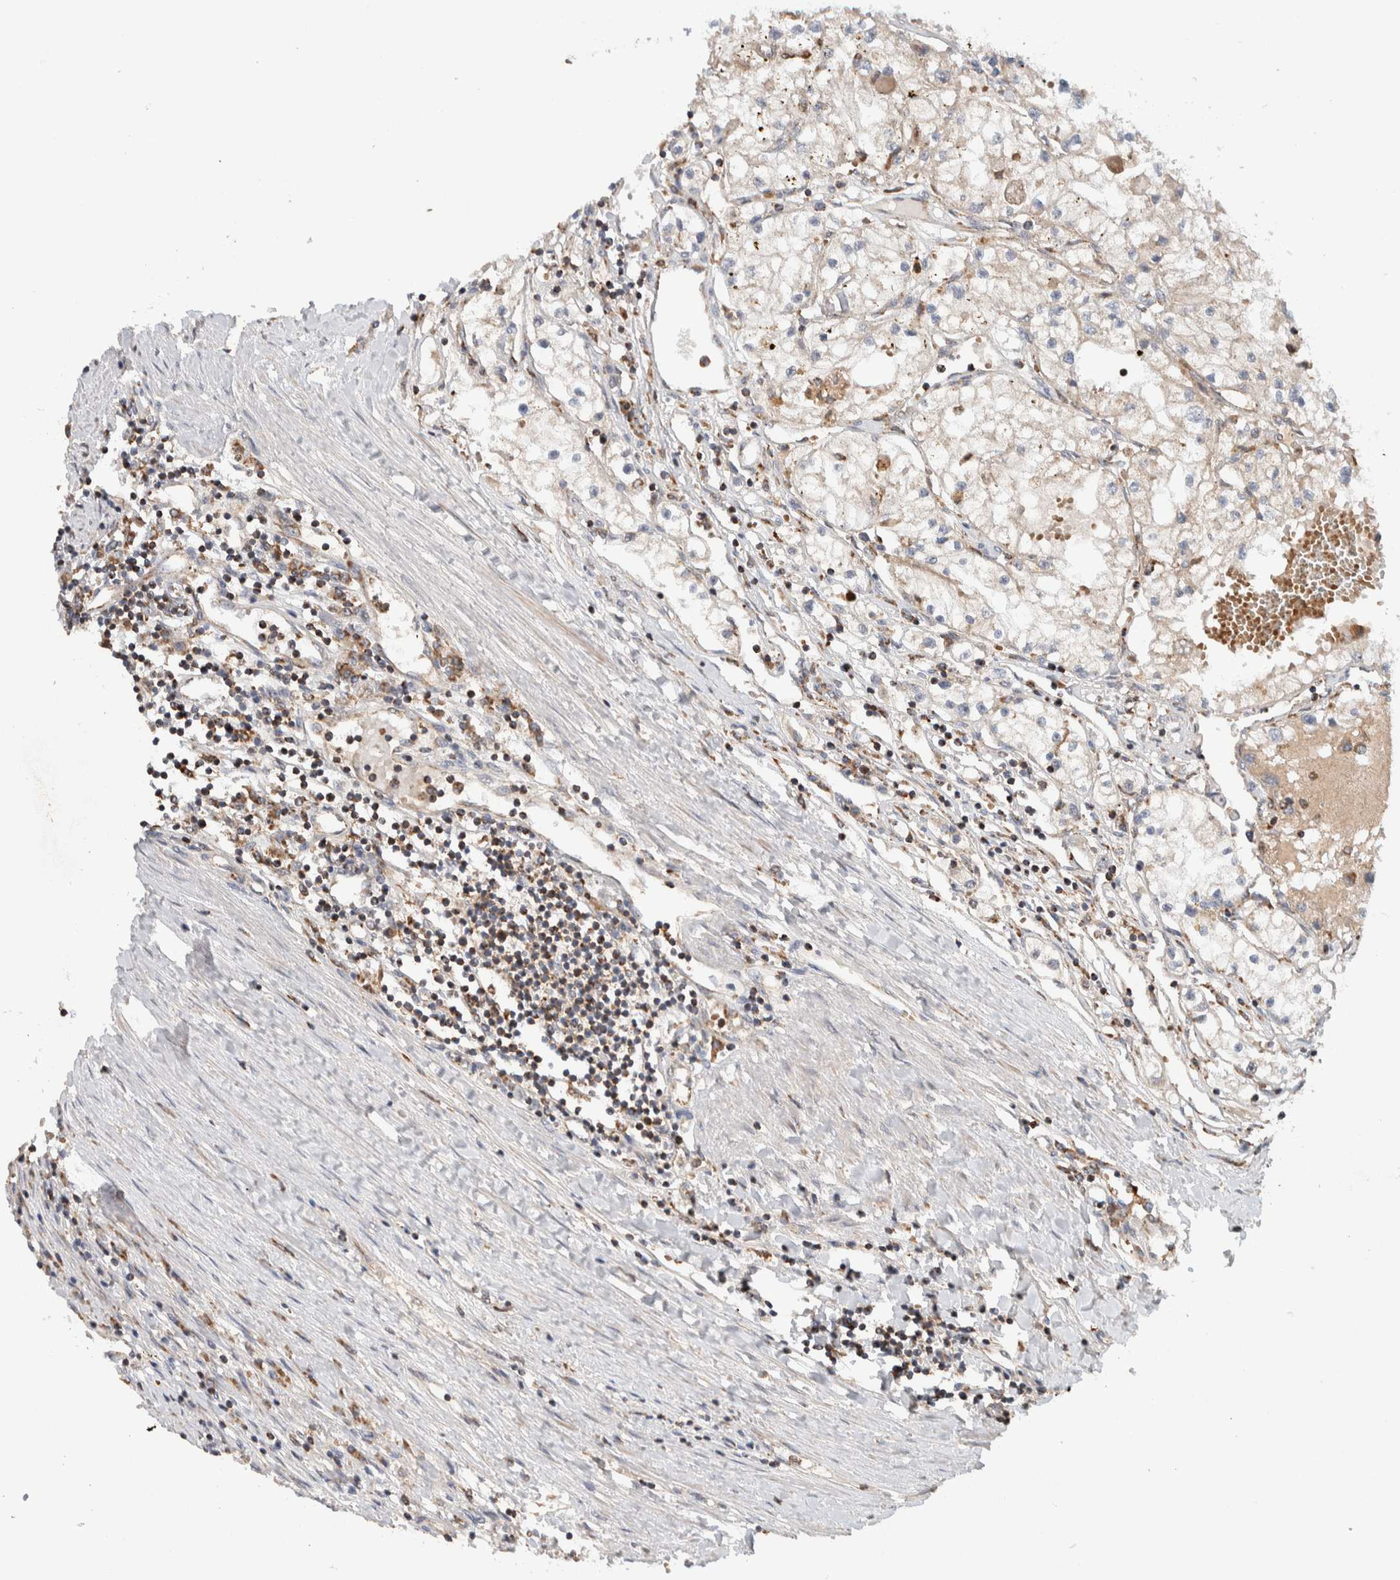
{"staining": {"intensity": "weak", "quantity": "<25%", "location": "cytoplasmic/membranous"}, "tissue": "renal cancer", "cell_type": "Tumor cells", "image_type": "cancer", "snomed": [{"axis": "morphology", "description": "Adenocarcinoma, NOS"}, {"axis": "topography", "description": "Kidney"}], "caption": "Renal adenocarcinoma was stained to show a protein in brown. There is no significant staining in tumor cells.", "gene": "VPS53", "patient": {"sex": "male", "age": 68}}